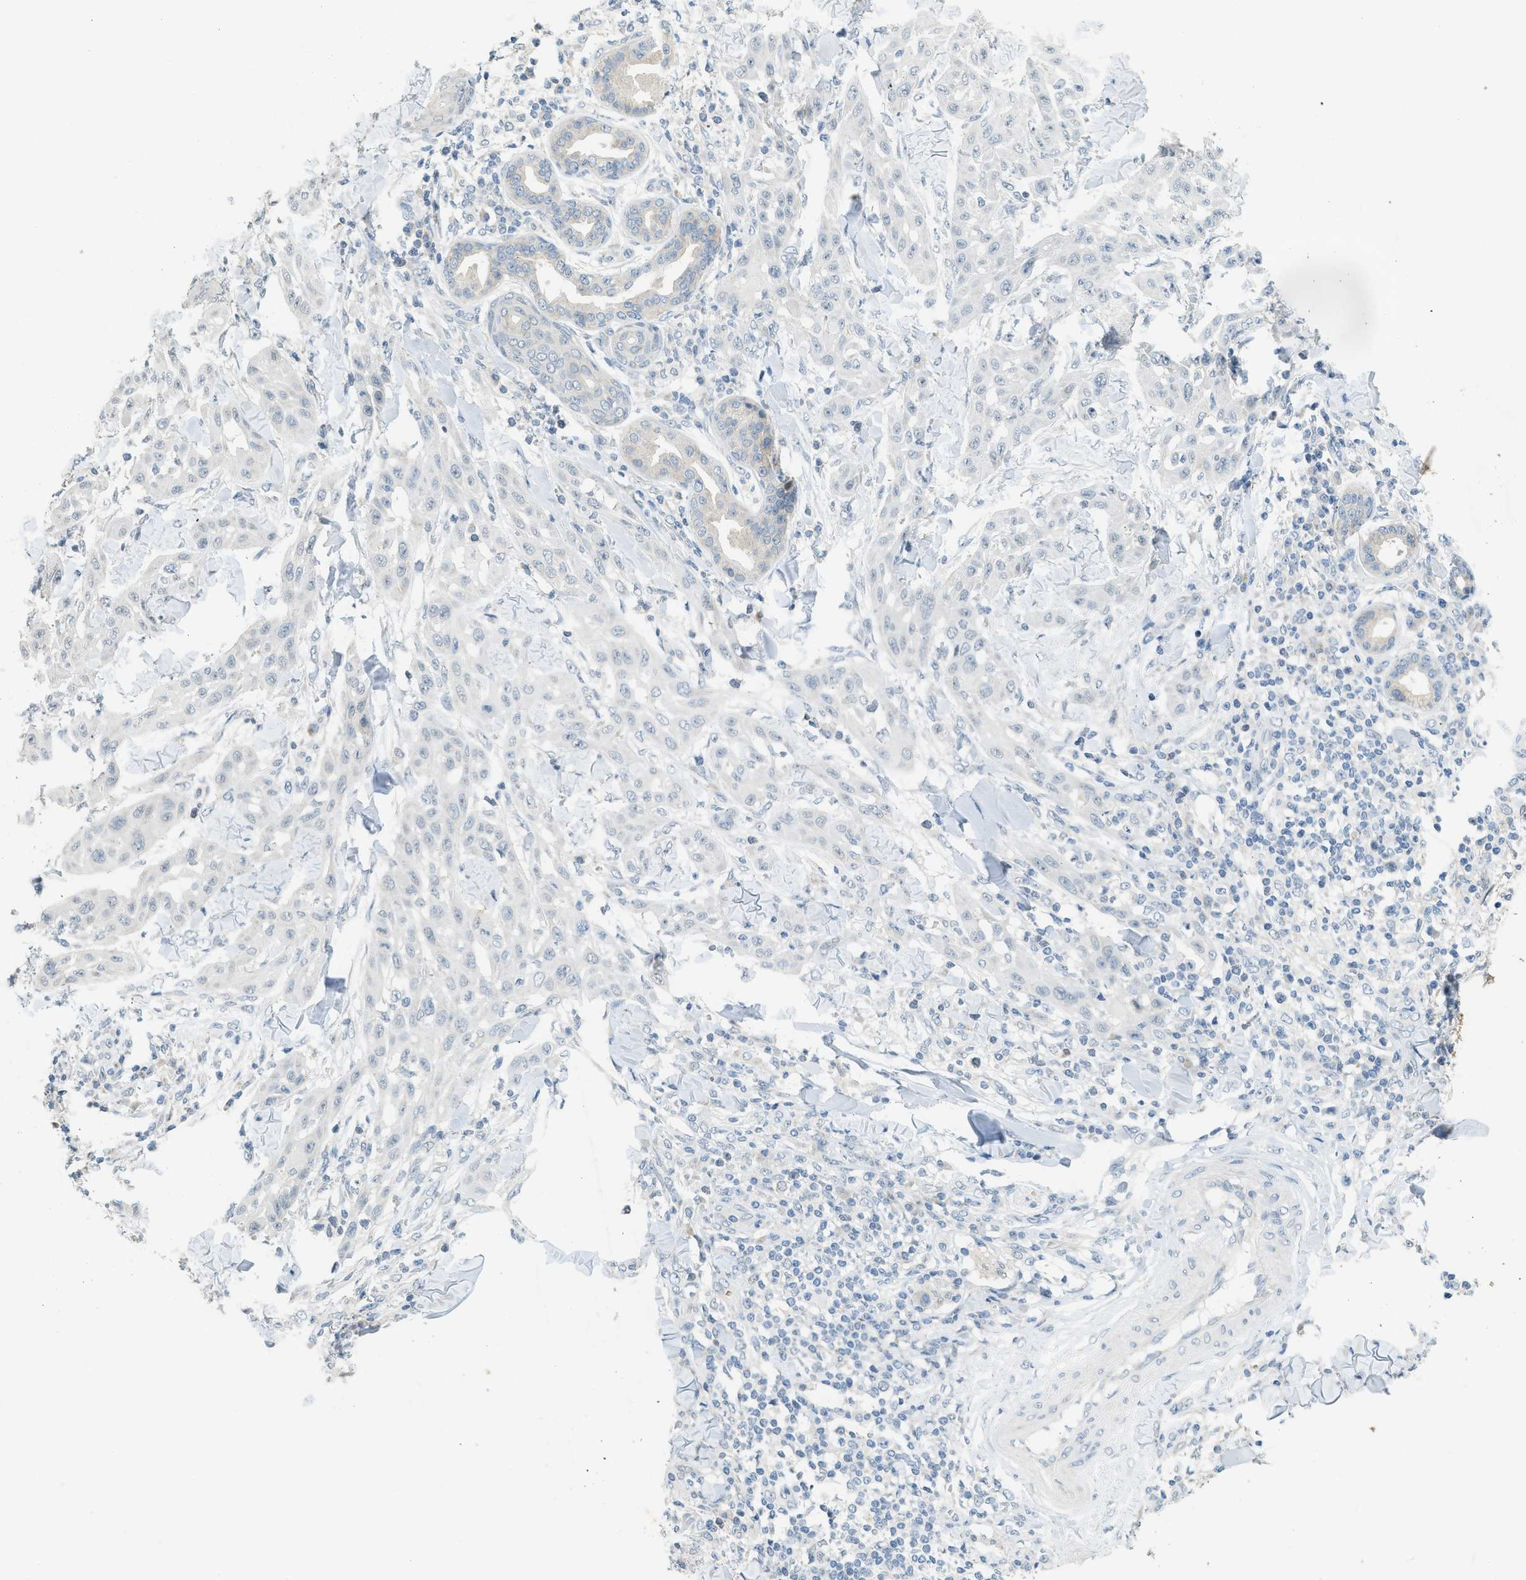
{"staining": {"intensity": "negative", "quantity": "none", "location": "none"}, "tissue": "skin cancer", "cell_type": "Tumor cells", "image_type": "cancer", "snomed": [{"axis": "morphology", "description": "Squamous cell carcinoma, NOS"}, {"axis": "topography", "description": "Skin"}], "caption": "This image is of skin cancer stained with immunohistochemistry (IHC) to label a protein in brown with the nuclei are counter-stained blue. There is no staining in tumor cells.", "gene": "TXNDC2", "patient": {"sex": "male", "age": 24}}